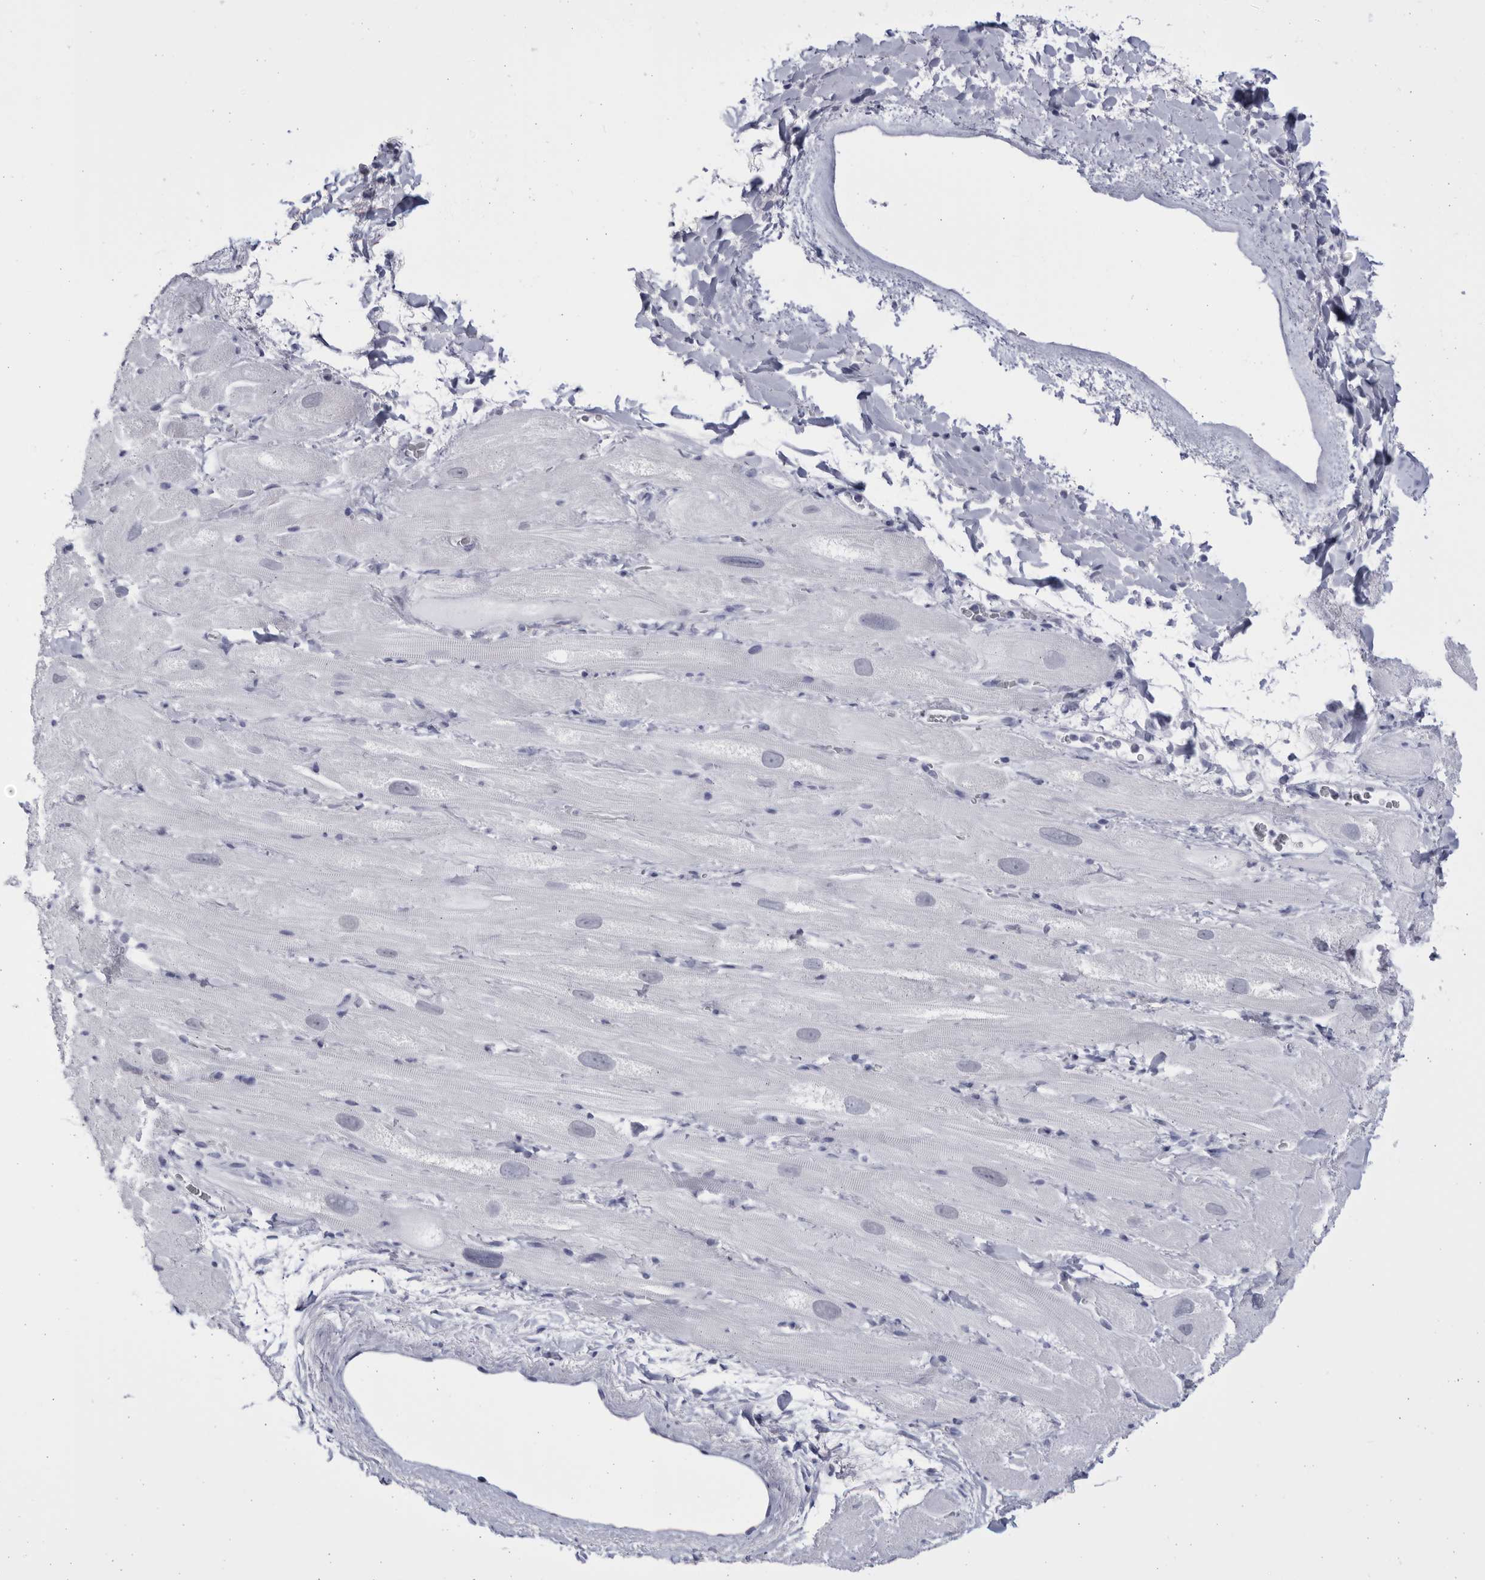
{"staining": {"intensity": "negative", "quantity": "none", "location": "none"}, "tissue": "heart muscle", "cell_type": "Cardiomyocytes", "image_type": "normal", "snomed": [{"axis": "morphology", "description": "Normal tissue, NOS"}, {"axis": "topography", "description": "Heart"}], "caption": "Immunohistochemical staining of benign heart muscle exhibits no significant expression in cardiomyocytes.", "gene": "CCDC181", "patient": {"sex": "male", "age": 49}}